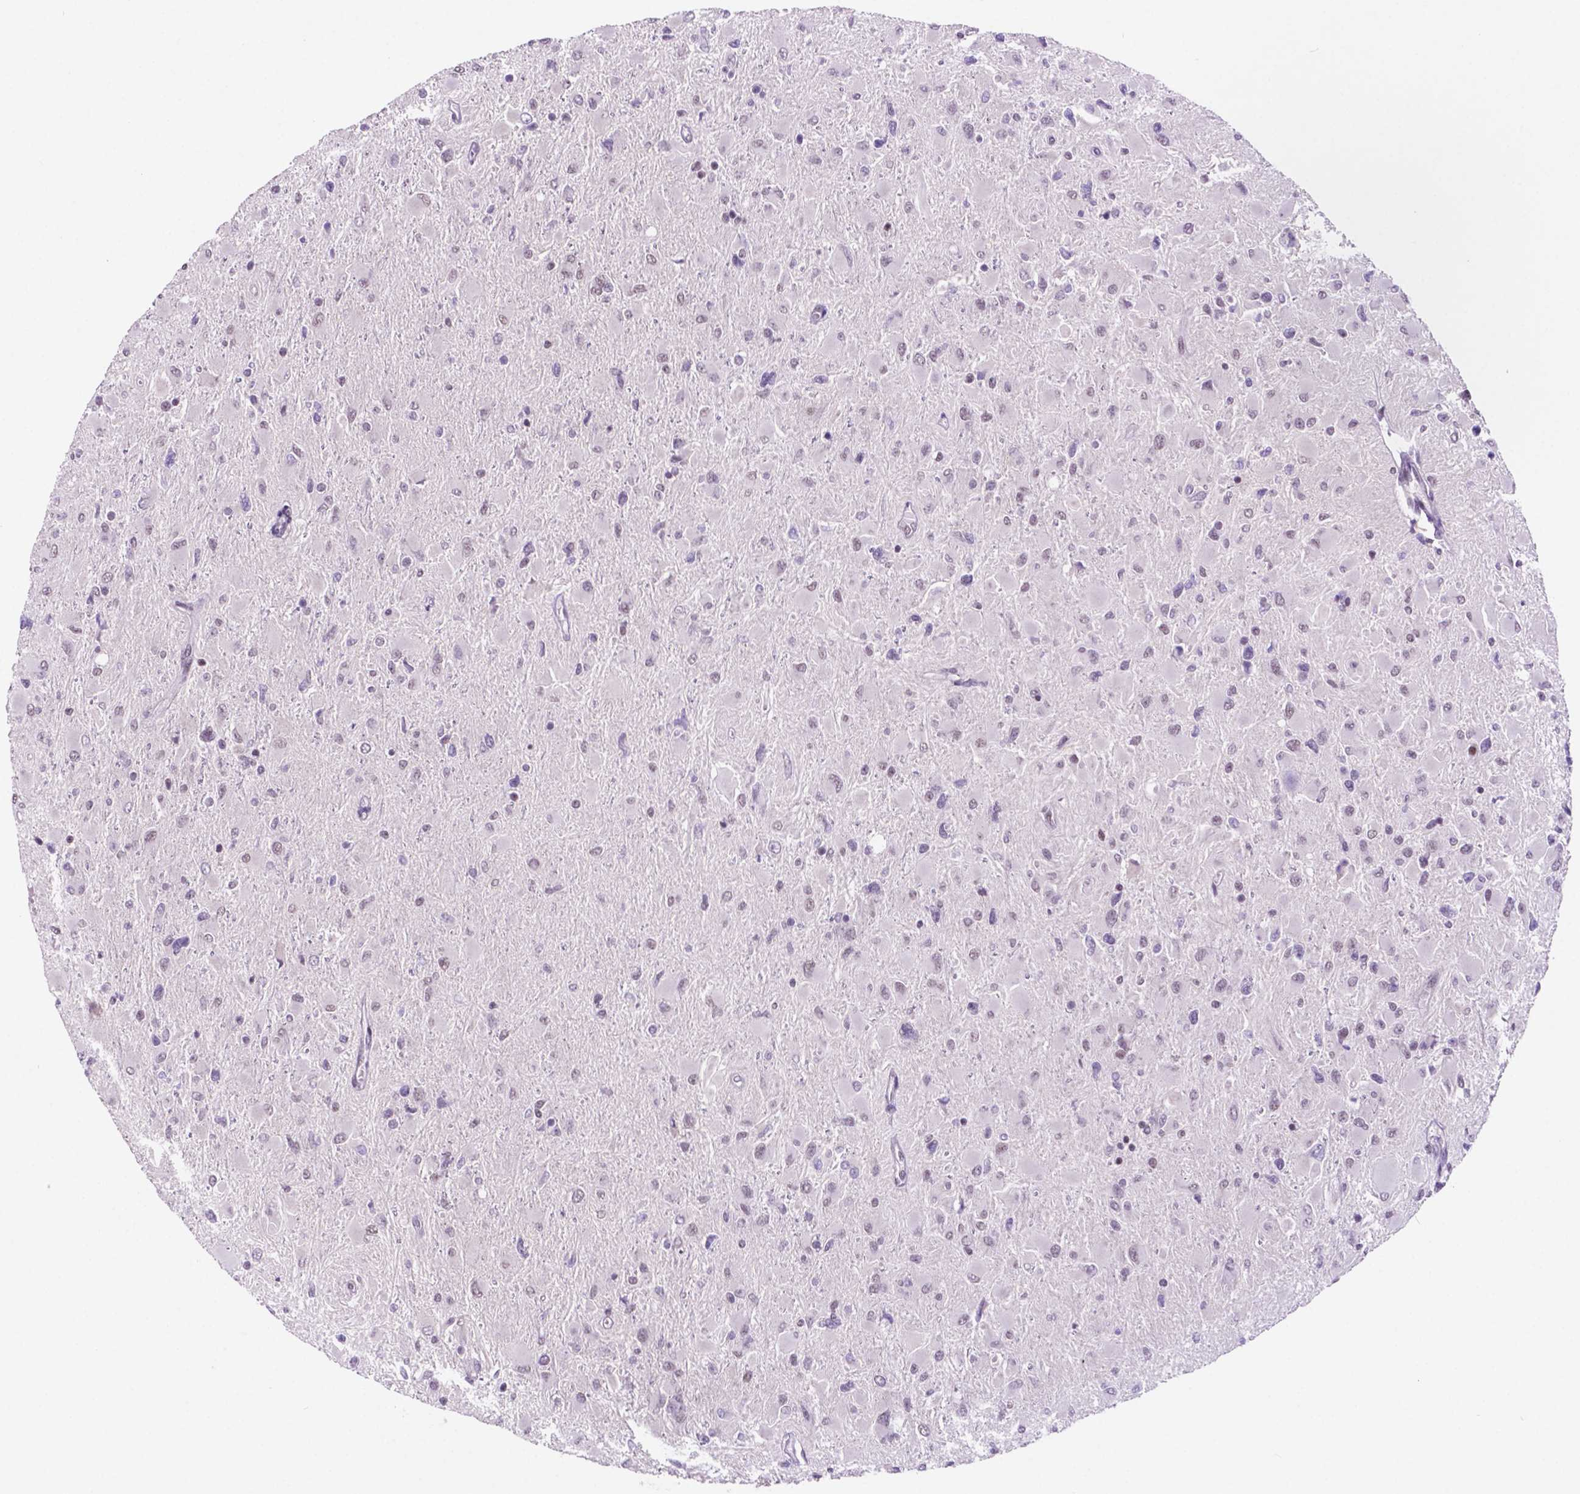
{"staining": {"intensity": "weak", "quantity": "<25%", "location": "nuclear"}, "tissue": "glioma", "cell_type": "Tumor cells", "image_type": "cancer", "snomed": [{"axis": "morphology", "description": "Glioma, malignant, High grade"}, {"axis": "topography", "description": "Cerebral cortex"}], "caption": "Immunohistochemistry (IHC) micrograph of neoplastic tissue: glioma stained with DAB exhibits no significant protein positivity in tumor cells.", "gene": "NCOR1", "patient": {"sex": "female", "age": 36}}